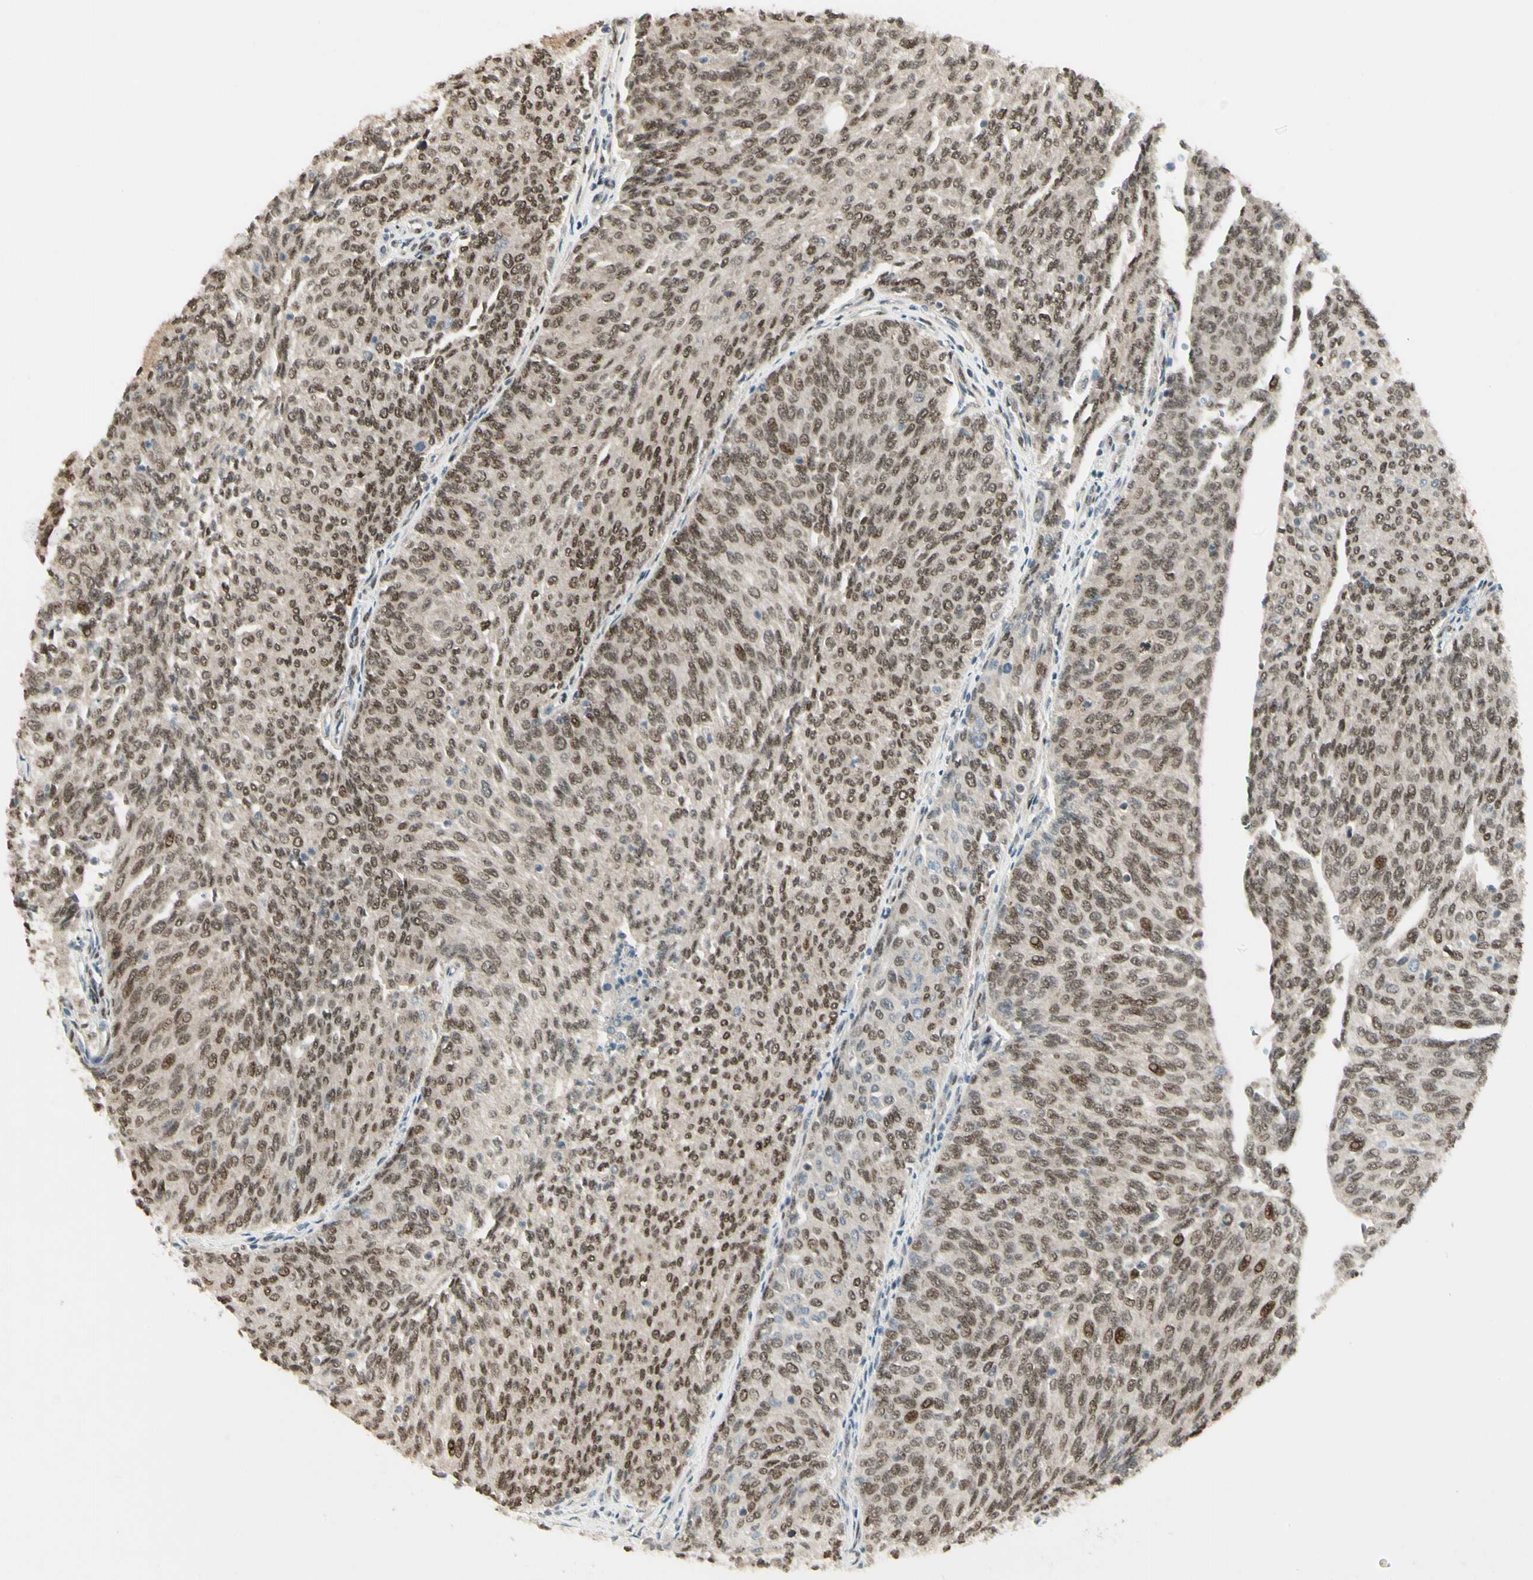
{"staining": {"intensity": "moderate", "quantity": ">75%", "location": "nuclear"}, "tissue": "urothelial cancer", "cell_type": "Tumor cells", "image_type": "cancer", "snomed": [{"axis": "morphology", "description": "Urothelial carcinoma, Low grade"}, {"axis": "topography", "description": "Urinary bladder"}], "caption": "Protein staining shows moderate nuclear staining in about >75% of tumor cells in urothelial cancer.", "gene": "GTF3A", "patient": {"sex": "female", "age": 79}}